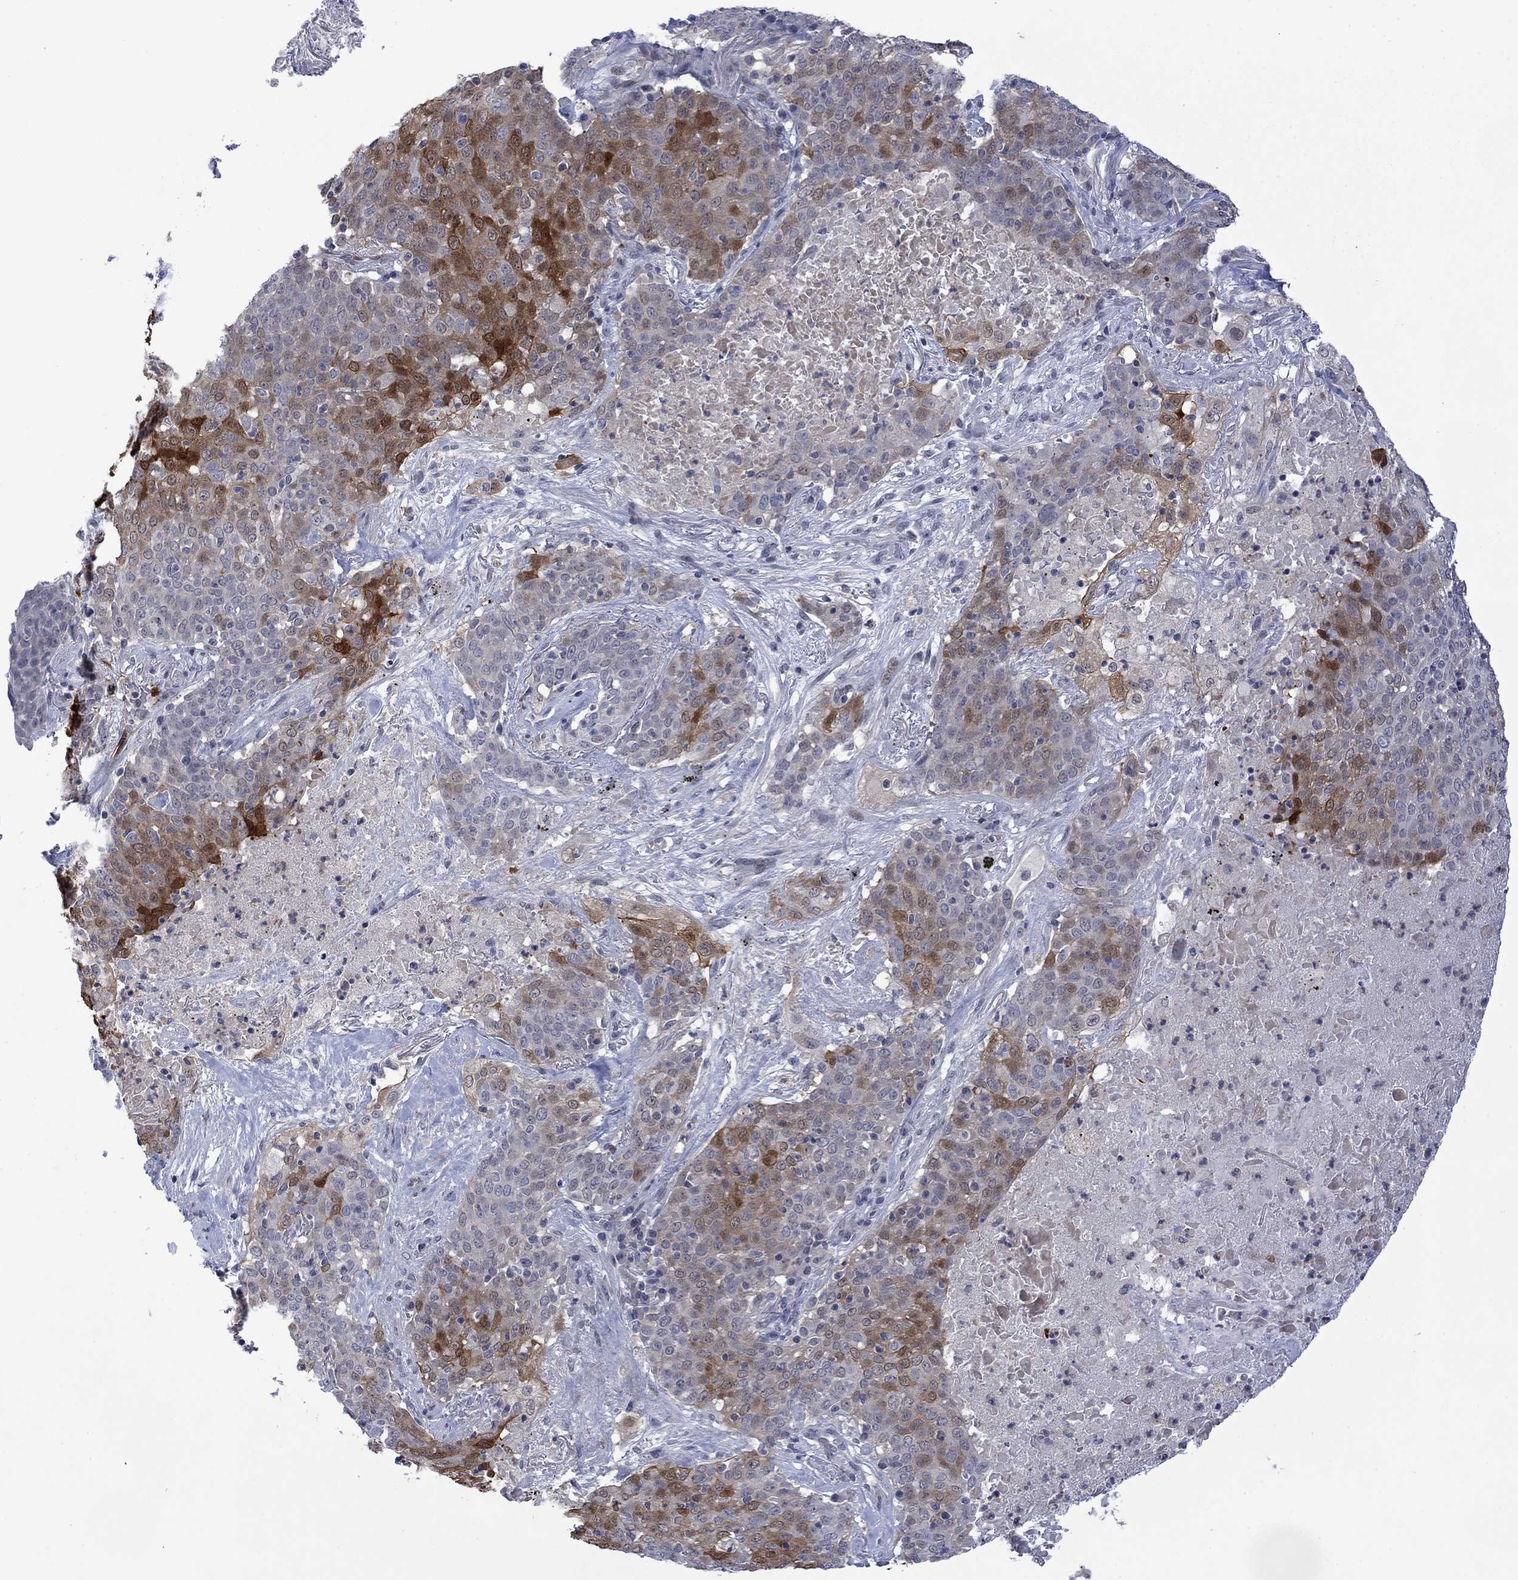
{"staining": {"intensity": "negative", "quantity": "none", "location": "none"}, "tissue": "lung cancer", "cell_type": "Tumor cells", "image_type": "cancer", "snomed": [{"axis": "morphology", "description": "Squamous cell carcinoma, NOS"}, {"axis": "topography", "description": "Lung"}], "caption": "Protein analysis of lung cancer reveals no significant staining in tumor cells.", "gene": "AGL", "patient": {"sex": "male", "age": 82}}